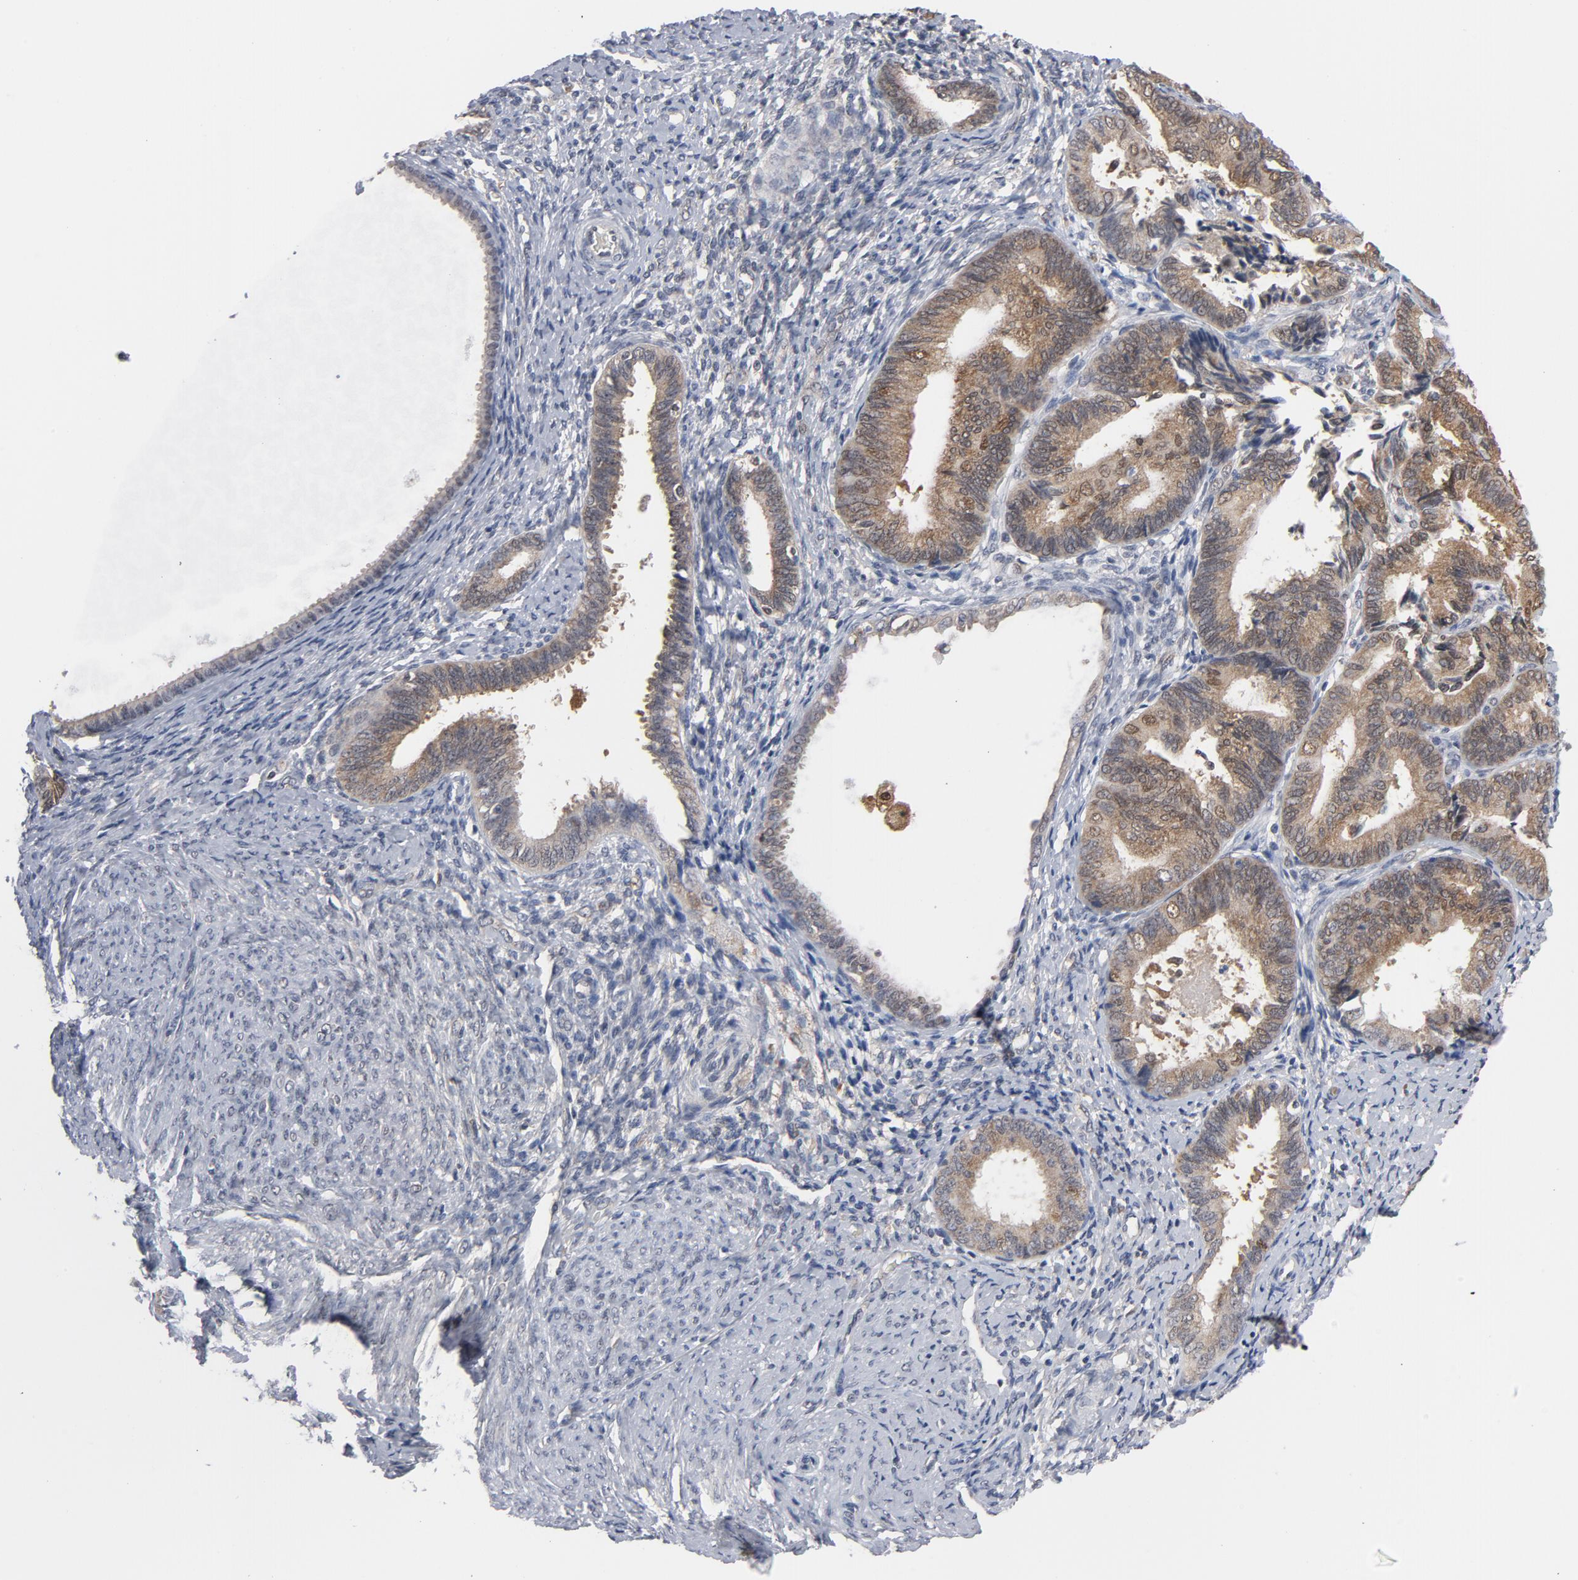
{"staining": {"intensity": "weak", "quantity": ">75%", "location": "cytoplasmic/membranous,nuclear"}, "tissue": "endometrial cancer", "cell_type": "Tumor cells", "image_type": "cancer", "snomed": [{"axis": "morphology", "description": "Adenocarcinoma, NOS"}, {"axis": "topography", "description": "Endometrium"}], "caption": "Adenocarcinoma (endometrial) was stained to show a protein in brown. There is low levels of weak cytoplasmic/membranous and nuclear staining in about >75% of tumor cells.", "gene": "PRDX1", "patient": {"sex": "female", "age": 63}}